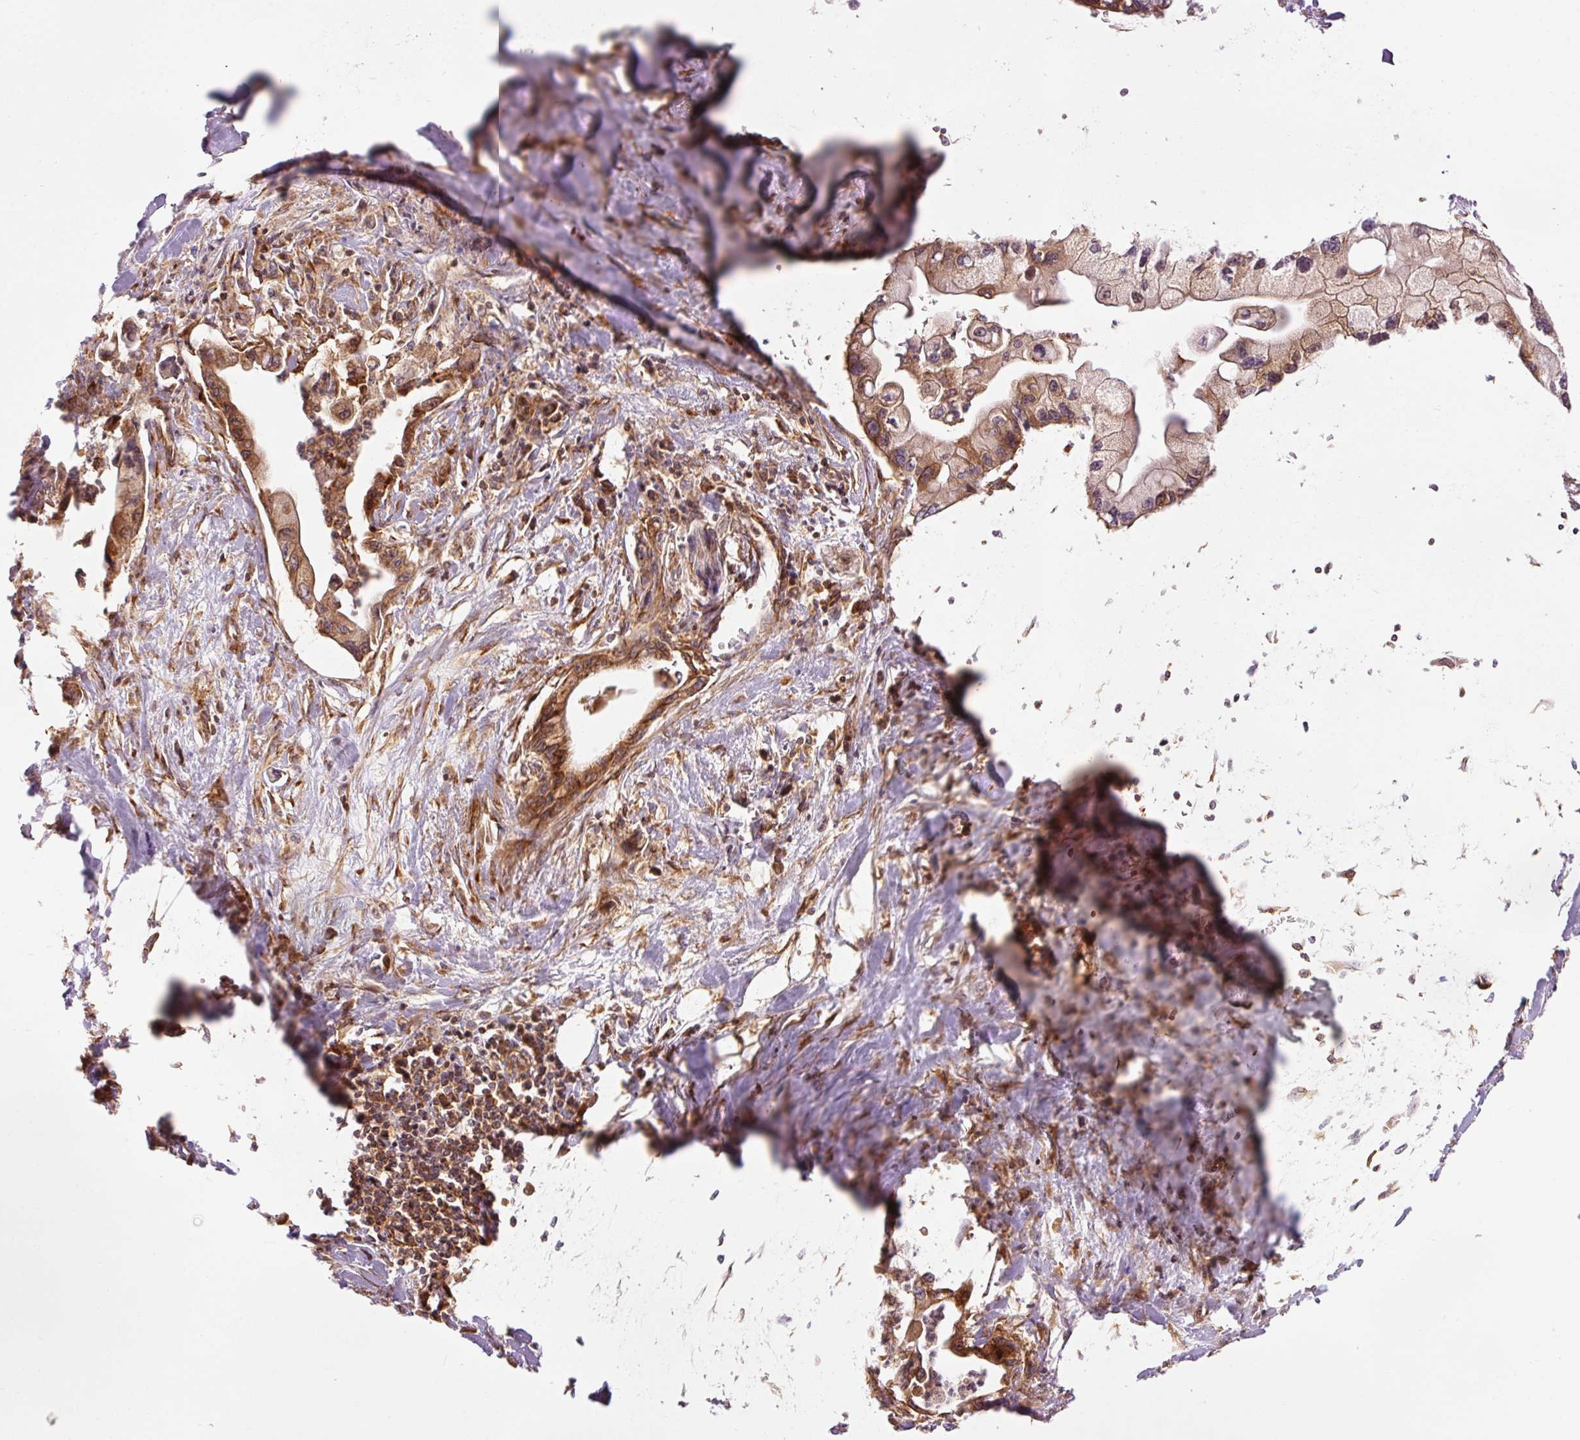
{"staining": {"intensity": "moderate", "quantity": ">75%", "location": "cytoplasmic/membranous,nuclear"}, "tissue": "pancreatic cancer", "cell_type": "Tumor cells", "image_type": "cancer", "snomed": [{"axis": "morphology", "description": "Adenocarcinoma, NOS"}, {"axis": "topography", "description": "Pancreas"}], "caption": "A brown stain labels moderate cytoplasmic/membranous and nuclear expression of a protein in human pancreatic cancer tumor cells.", "gene": "PDAP1", "patient": {"sex": "male", "age": 61}}